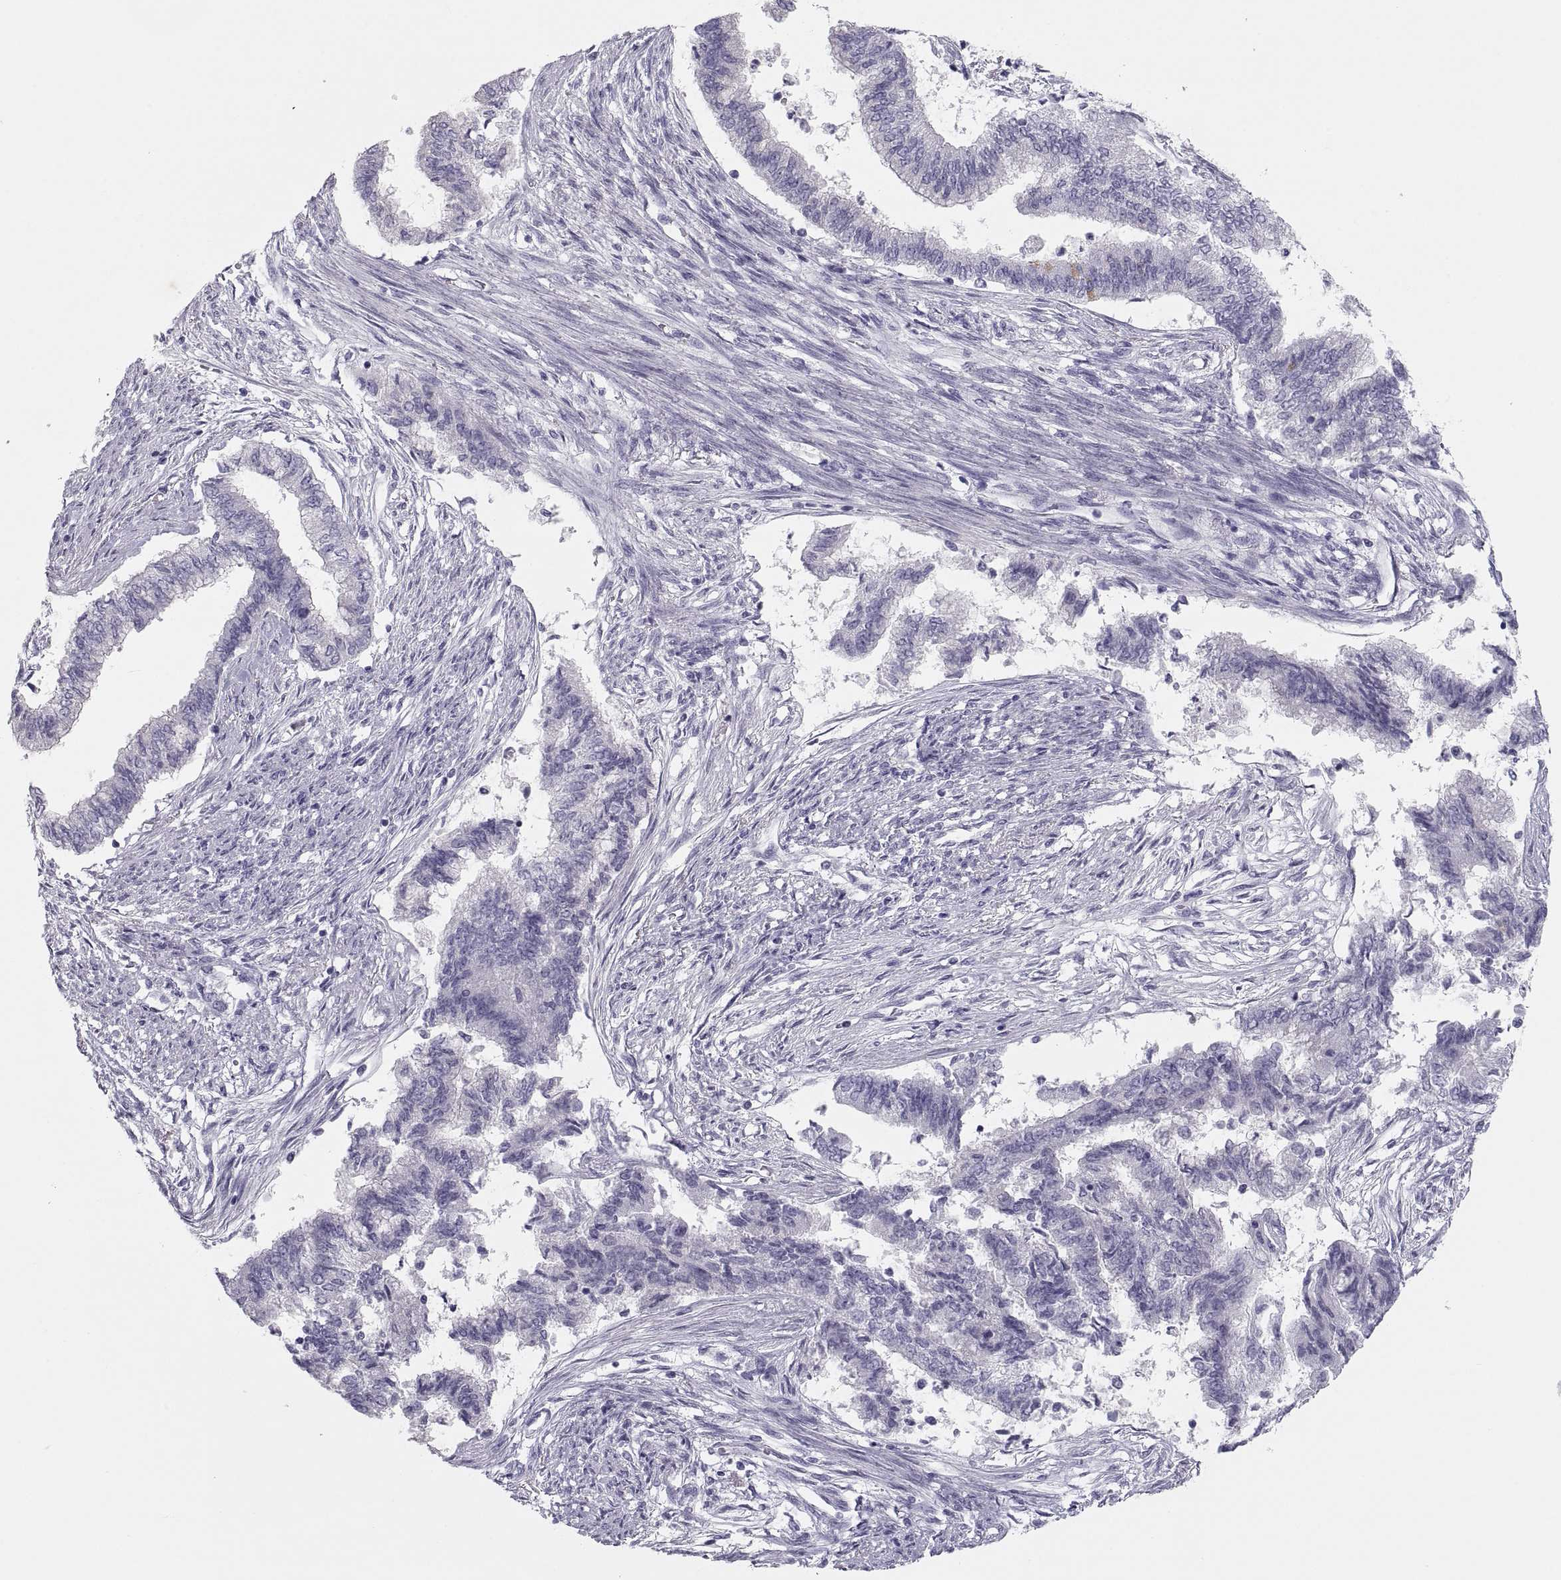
{"staining": {"intensity": "negative", "quantity": "none", "location": "none"}, "tissue": "endometrial cancer", "cell_type": "Tumor cells", "image_type": "cancer", "snomed": [{"axis": "morphology", "description": "Adenocarcinoma, NOS"}, {"axis": "topography", "description": "Endometrium"}], "caption": "Endometrial adenocarcinoma was stained to show a protein in brown. There is no significant expression in tumor cells. (DAB (3,3'-diaminobenzidine) immunohistochemistry (IHC) with hematoxylin counter stain).", "gene": "MAGEB2", "patient": {"sex": "female", "age": 65}}